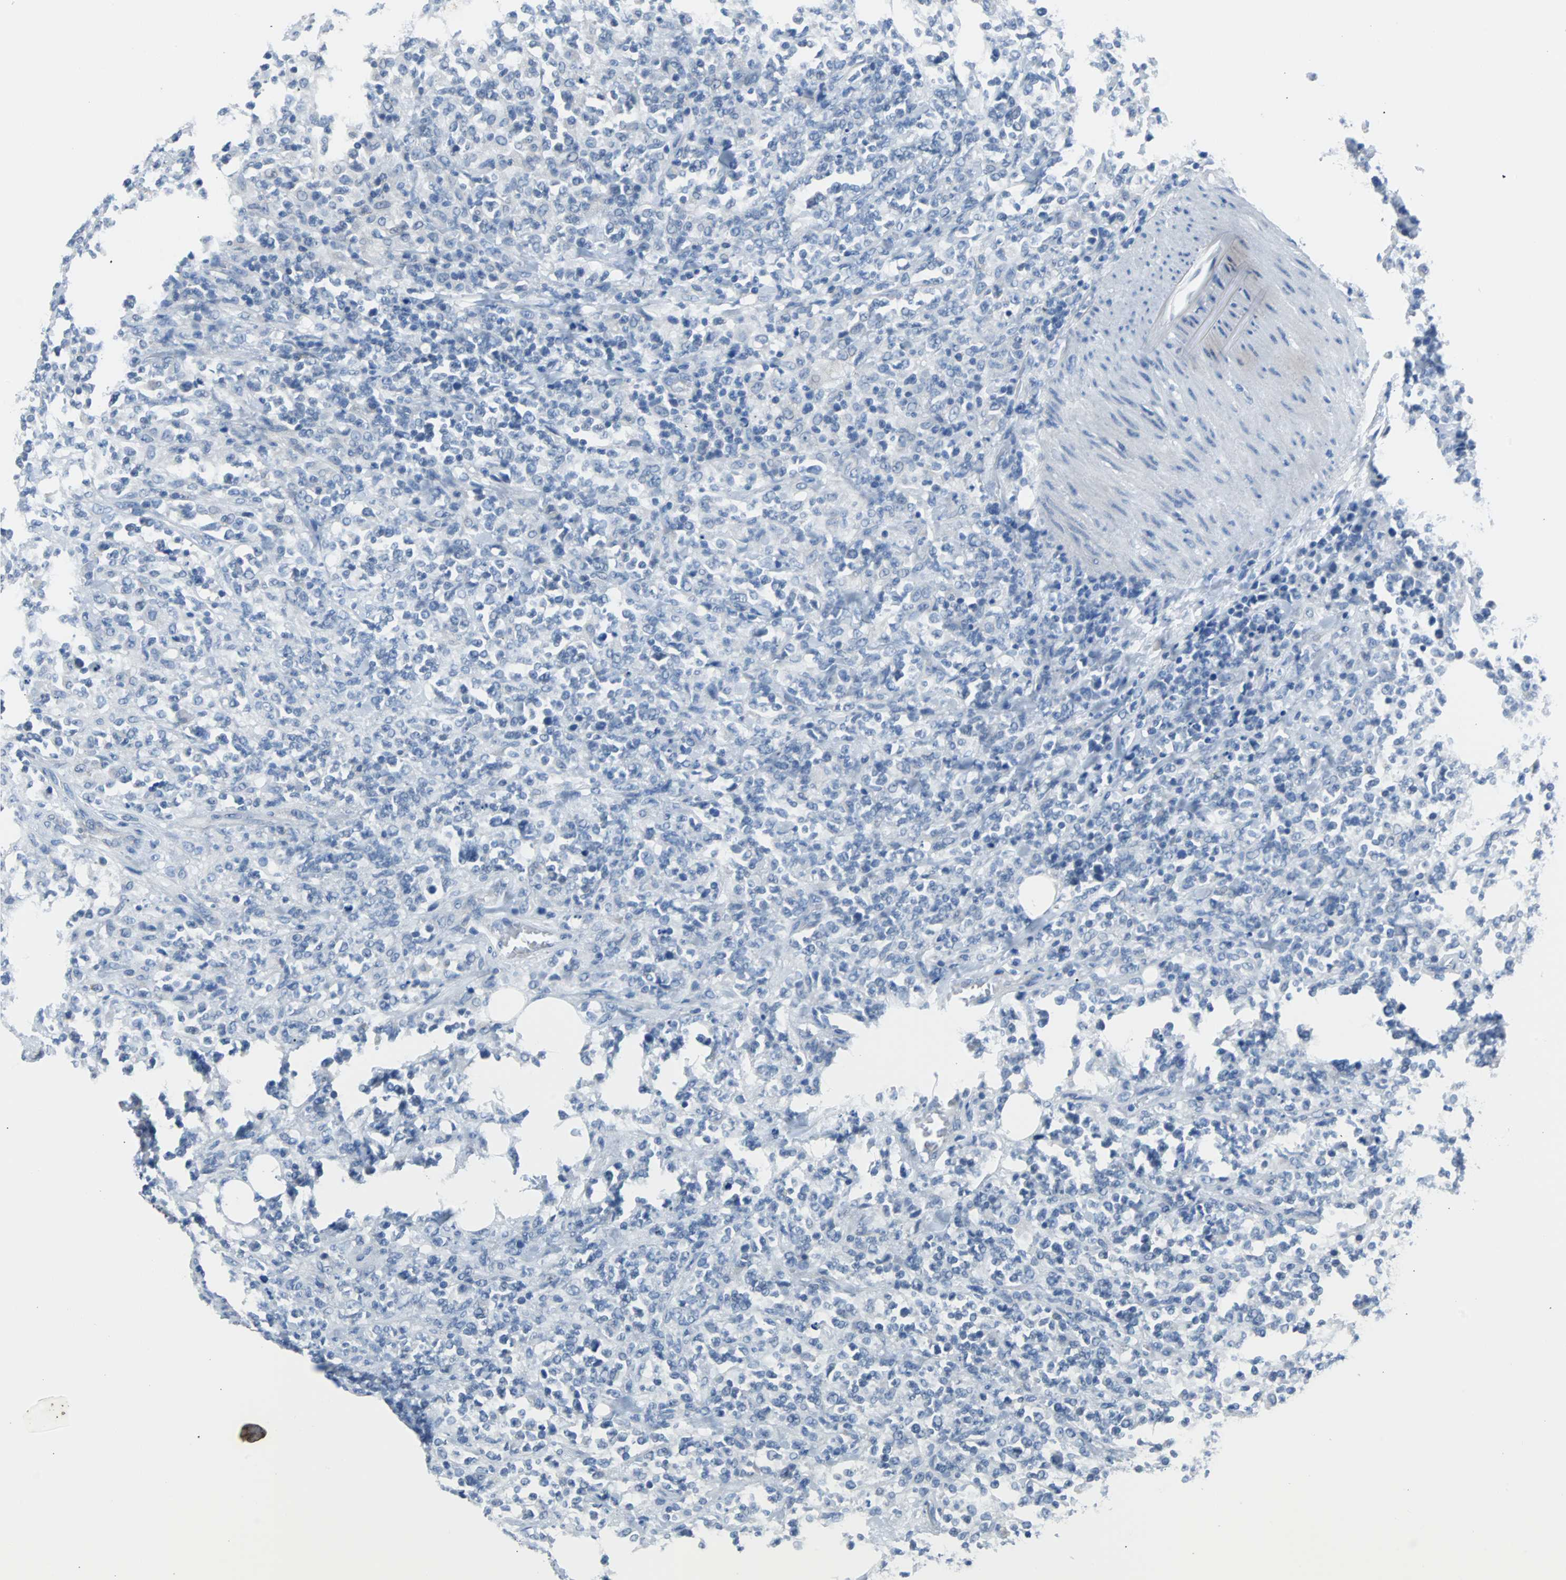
{"staining": {"intensity": "negative", "quantity": "none", "location": "none"}, "tissue": "lymphoma", "cell_type": "Tumor cells", "image_type": "cancer", "snomed": [{"axis": "morphology", "description": "Malignant lymphoma, non-Hodgkin's type, High grade"}, {"axis": "topography", "description": "Soft tissue"}], "caption": "There is no significant staining in tumor cells of lymphoma.", "gene": "KRT7", "patient": {"sex": "male", "age": 18}}